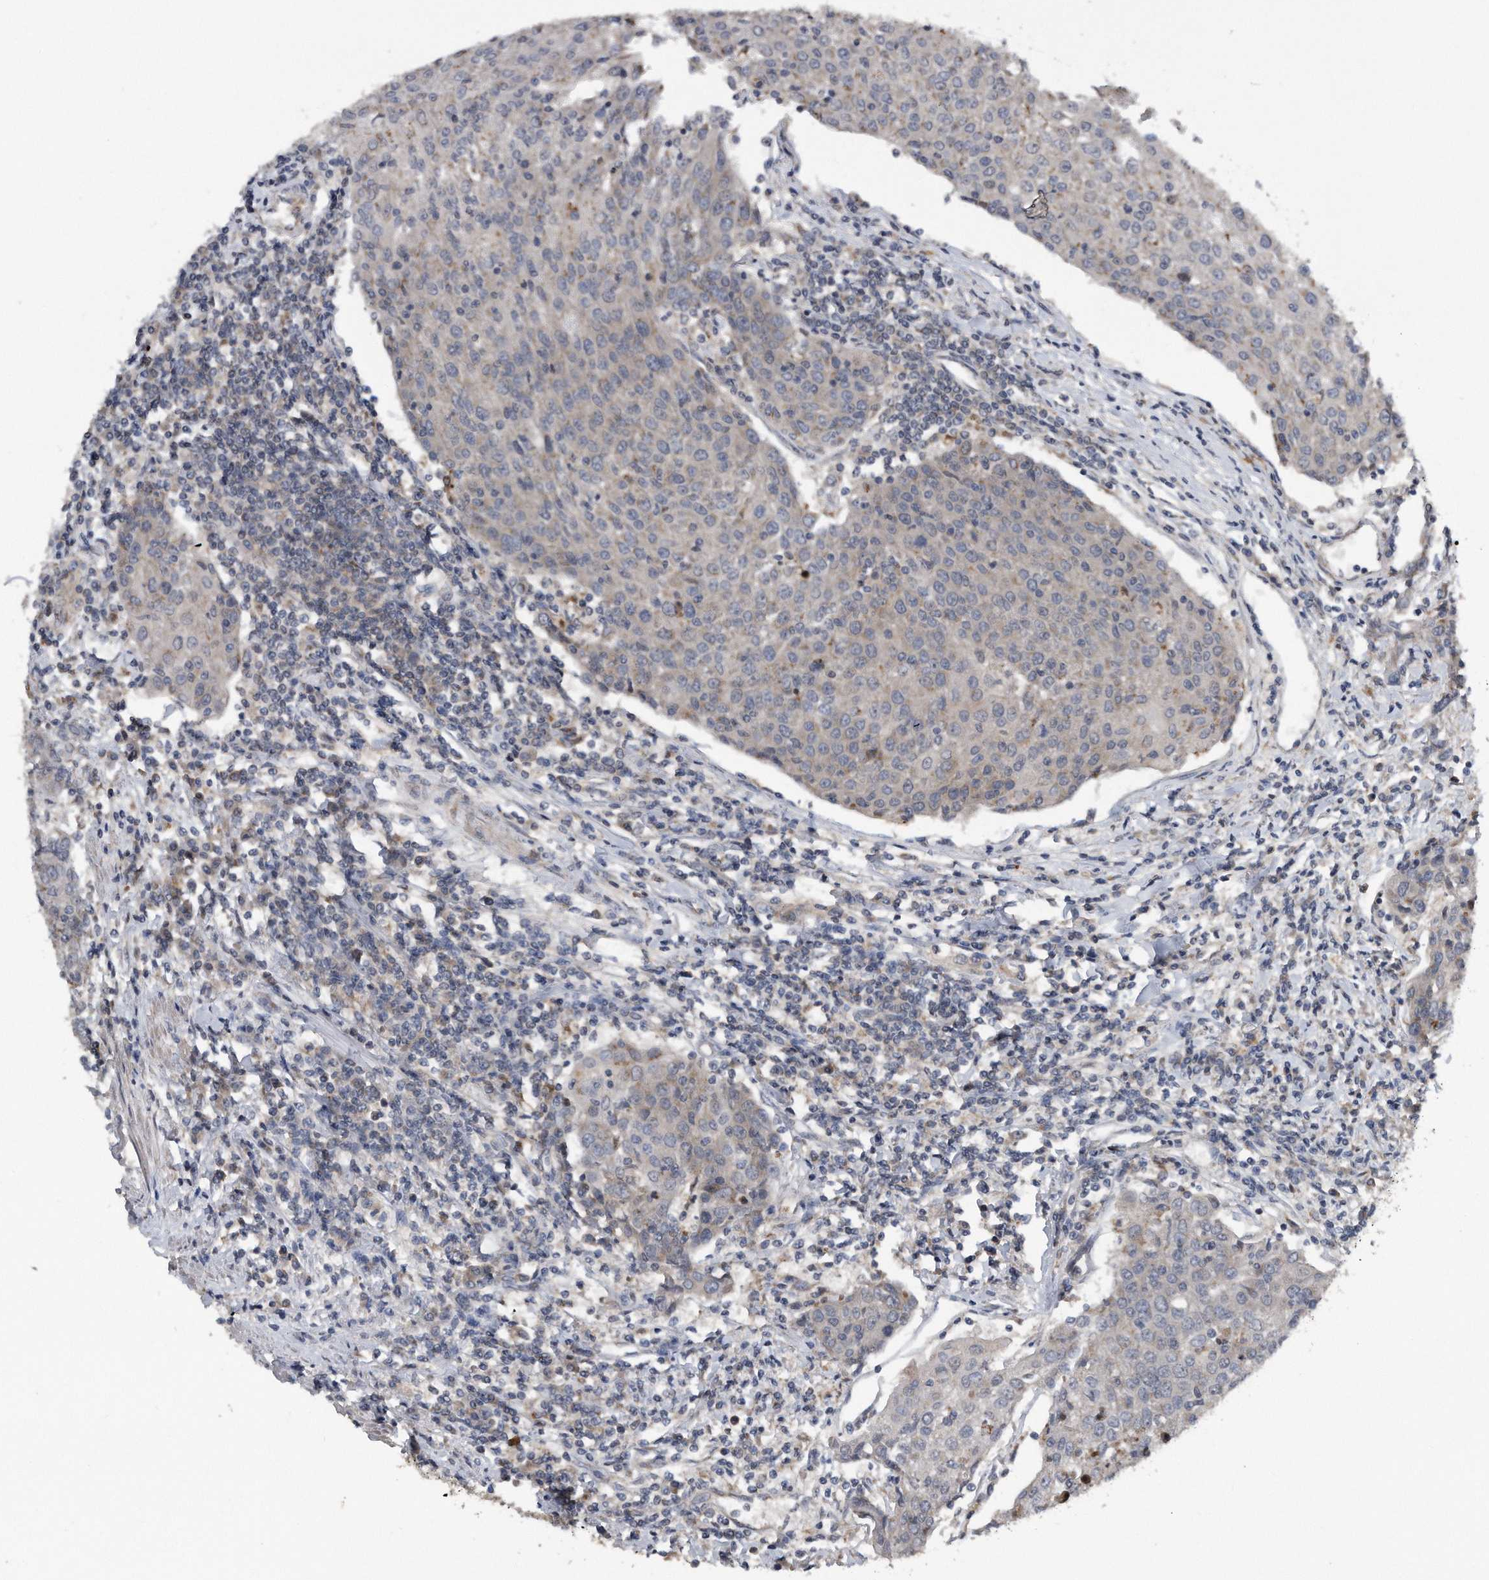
{"staining": {"intensity": "moderate", "quantity": "<25%", "location": "cytoplasmic/membranous"}, "tissue": "urothelial cancer", "cell_type": "Tumor cells", "image_type": "cancer", "snomed": [{"axis": "morphology", "description": "Urothelial carcinoma, High grade"}, {"axis": "topography", "description": "Urinary bladder"}], "caption": "A brown stain shows moderate cytoplasmic/membranous staining of a protein in human urothelial cancer tumor cells.", "gene": "LYRM4", "patient": {"sex": "female", "age": 85}}